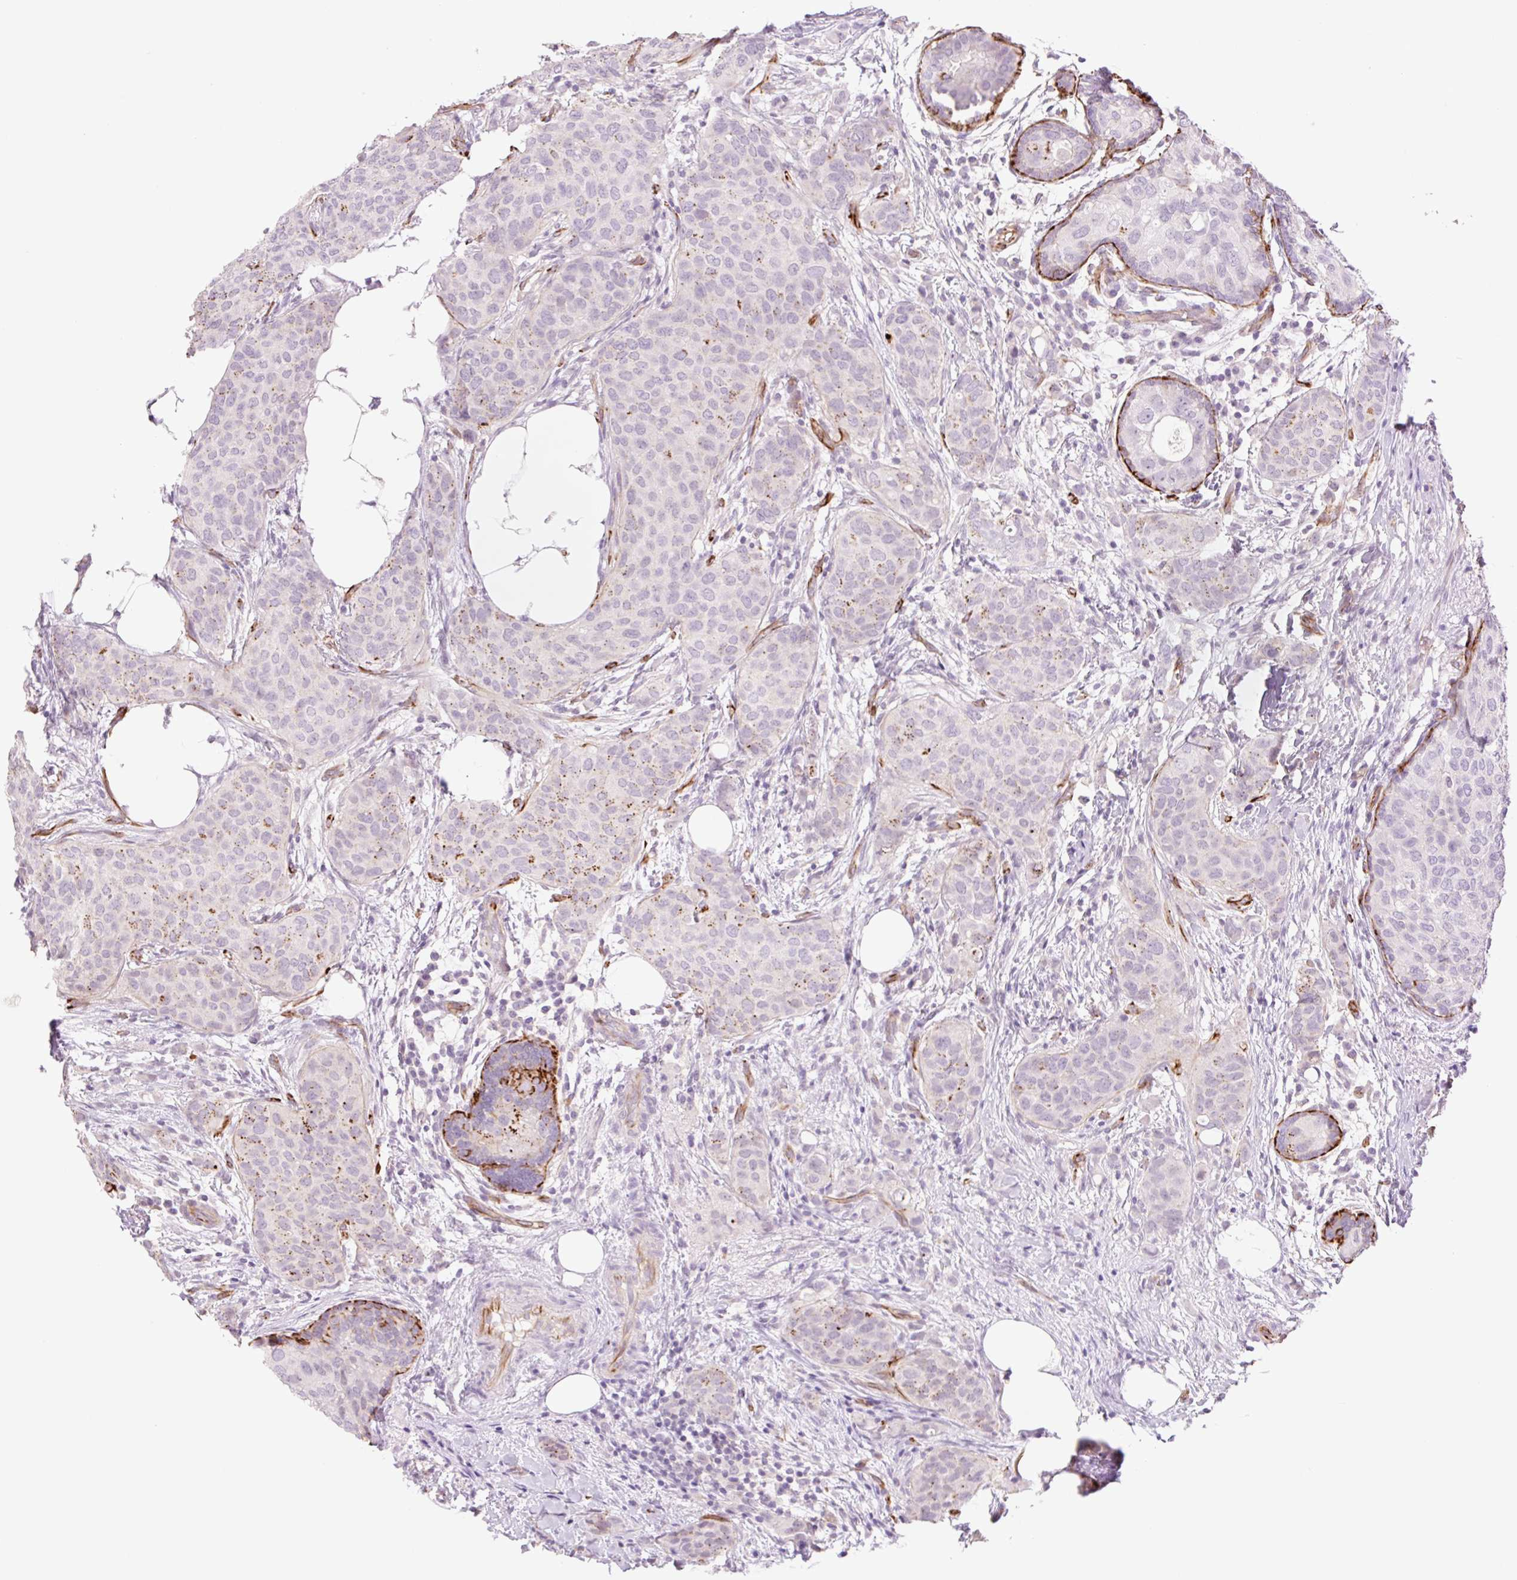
{"staining": {"intensity": "moderate", "quantity": "<25%", "location": "cytoplasmic/membranous"}, "tissue": "breast cancer", "cell_type": "Tumor cells", "image_type": "cancer", "snomed": [{"axis": "morphology", "description": "Duct carcinoma"}, {"axis": "topography", "description": "Breast"}], "caption": "DAB immunohistochemical staining of breast cancer shows moderate cytoplasmic/membranous protein positivity in about <25% of tumor cells.", "gene": "ZFYVE21", "patient": {"sex": "female", "age": 47}}